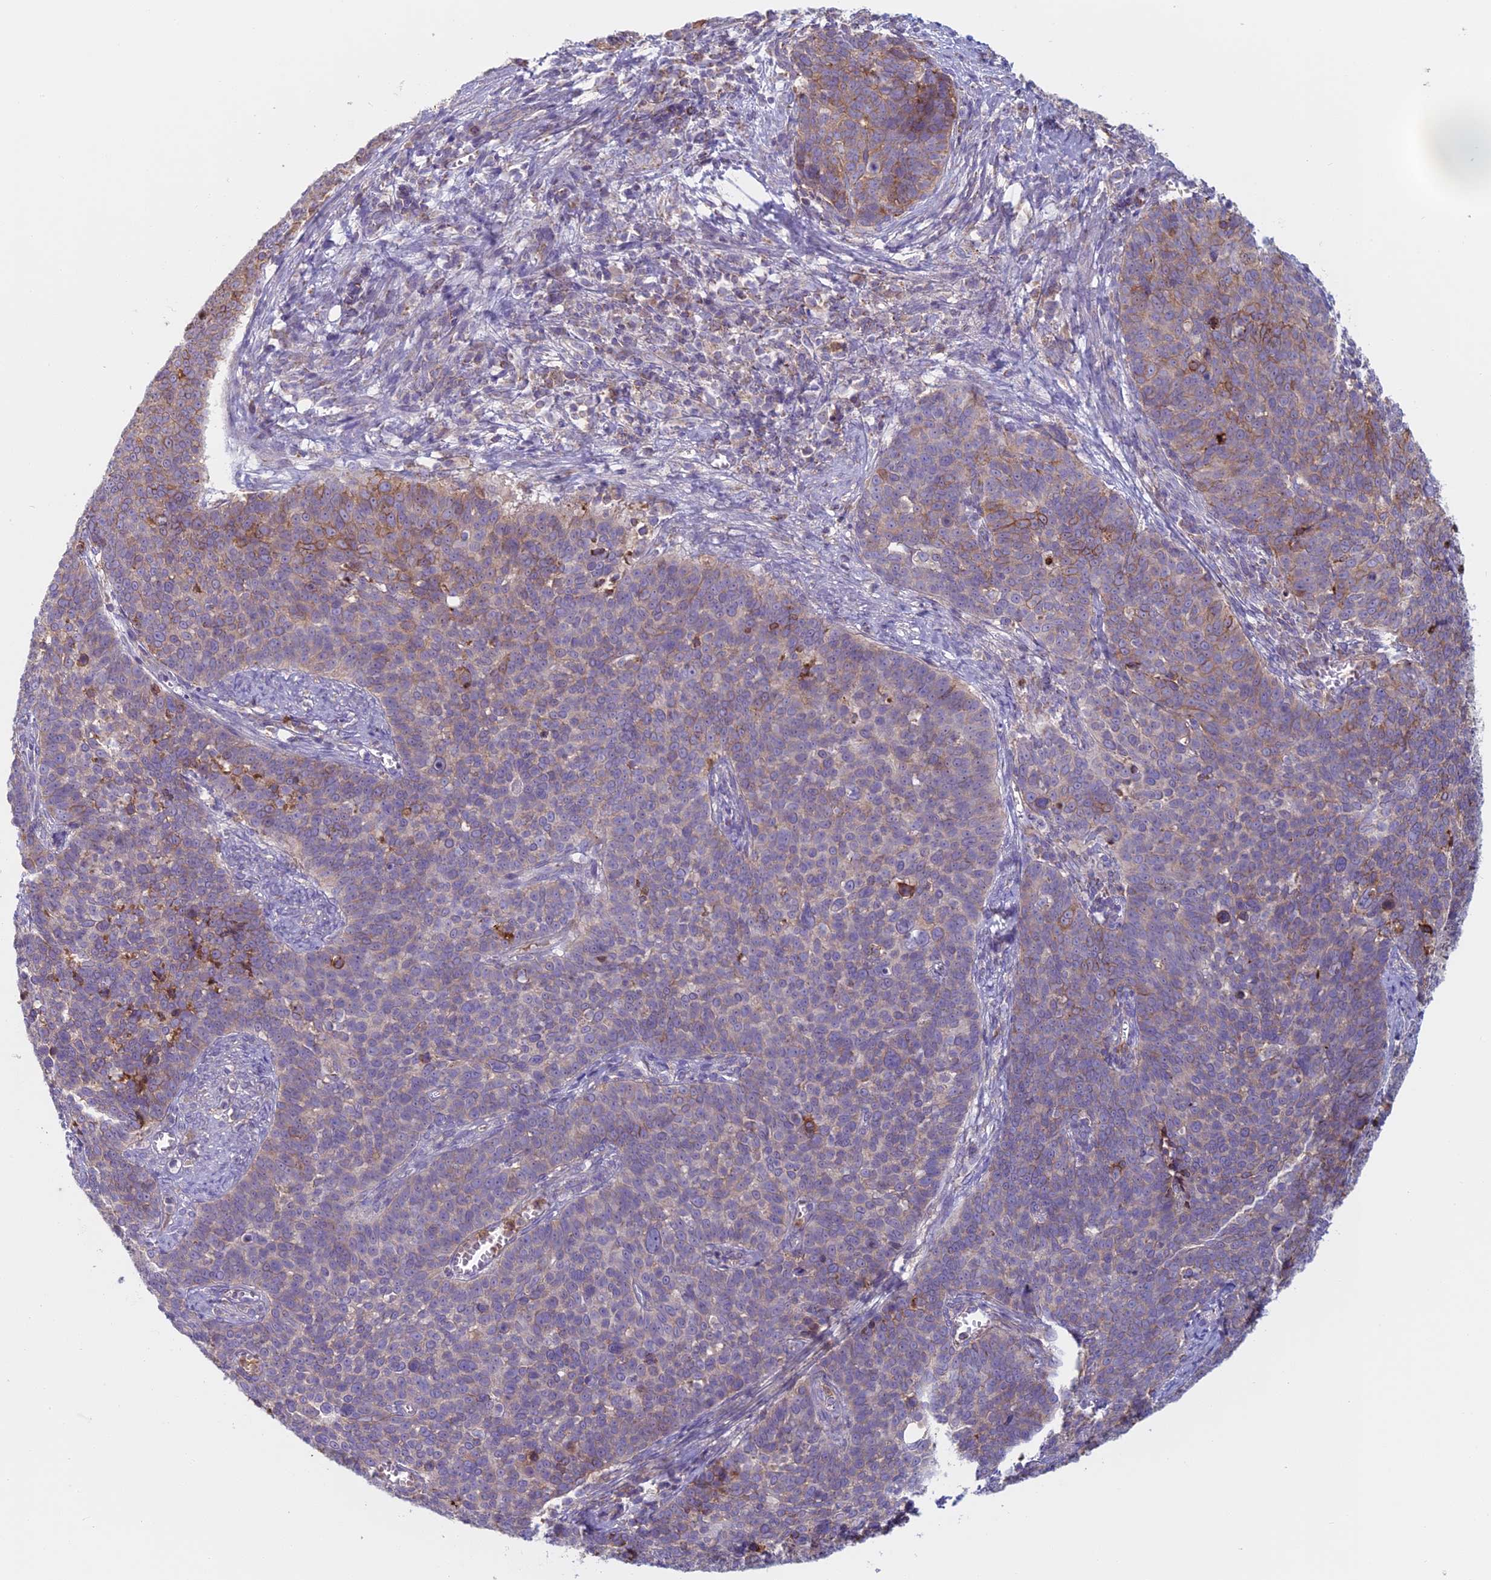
{"staining": {"intensity": "weak", "quantity": "25%-75%", "location": "cytoplasmic/membranous"}, "tissue": "cervical cancer", "cell_type": "Tumor cells", "image_type": "cancer", "snomed": [{"axis": "morphology", "description": "Squamous cell carcinoma, NOS"}, {"axis": "topography", "description": "Cervix"}], "caption": "There is low levels of weak cytoplasmic/membranous expression in tumor cells of cervical cancer, as demonstrated by immunohistochemical staining (brown color).", "gene": "IFTAP", "patient": {"sex": "female", "age": 39}}